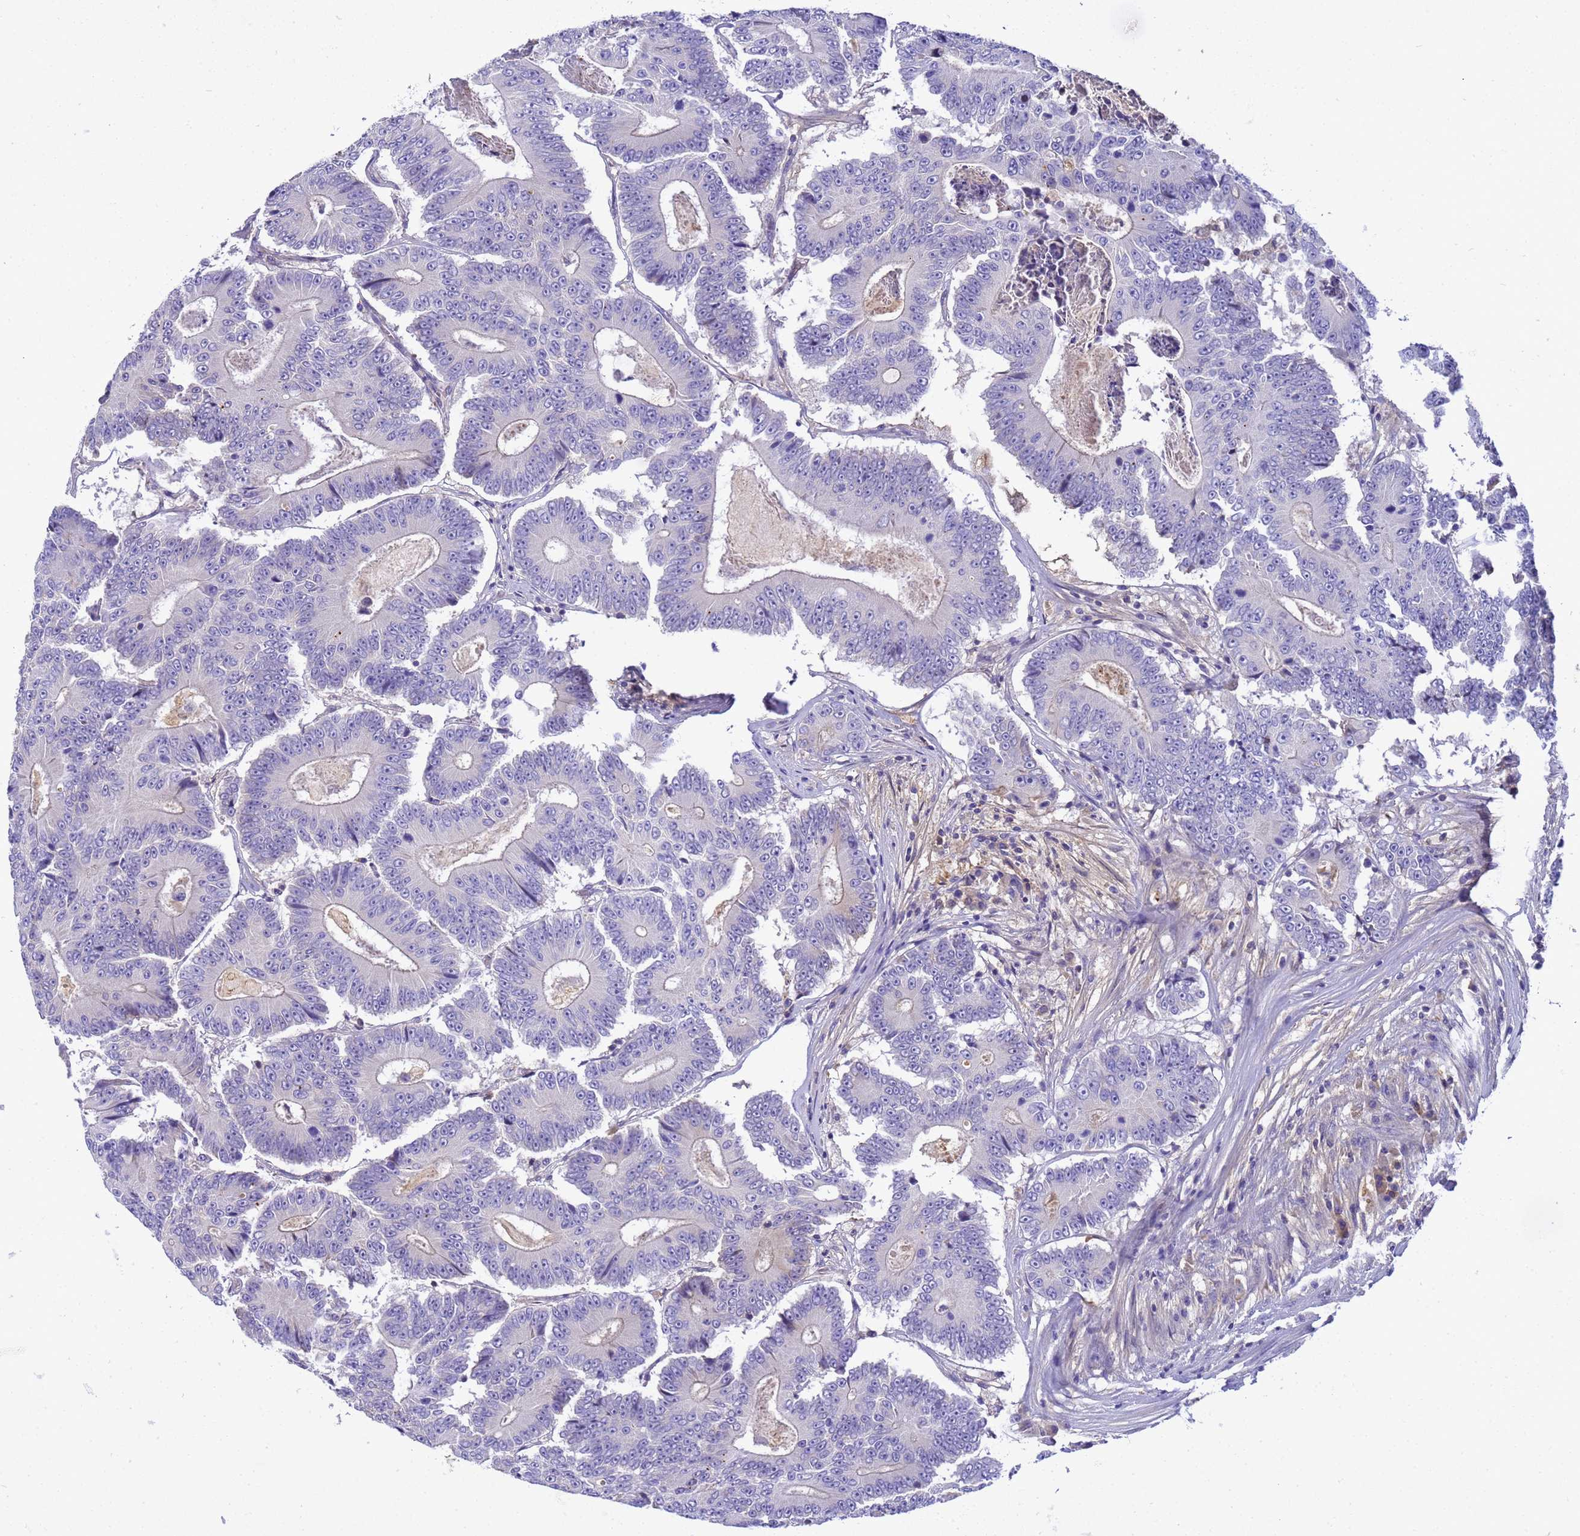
{"staining": {"intensity": "negative", "quantity": "none", "location": "none"}, "tissue": "colorectal cancer", "cell_type": "Tumor cells", "image_type": "cancer", "snomed": [{"axis": "morphology", "description": "Adenocarcinoma, NOS"}, {"axis": "topography", "description": "Colon"}], "caption": "Immunohistochemistry histopathology image of colorectal cancer stained for a protein (brown), which shows no expression in tumor cells.", "gene": "TBCD", "patient": {"sex": "male", "age": 83}}